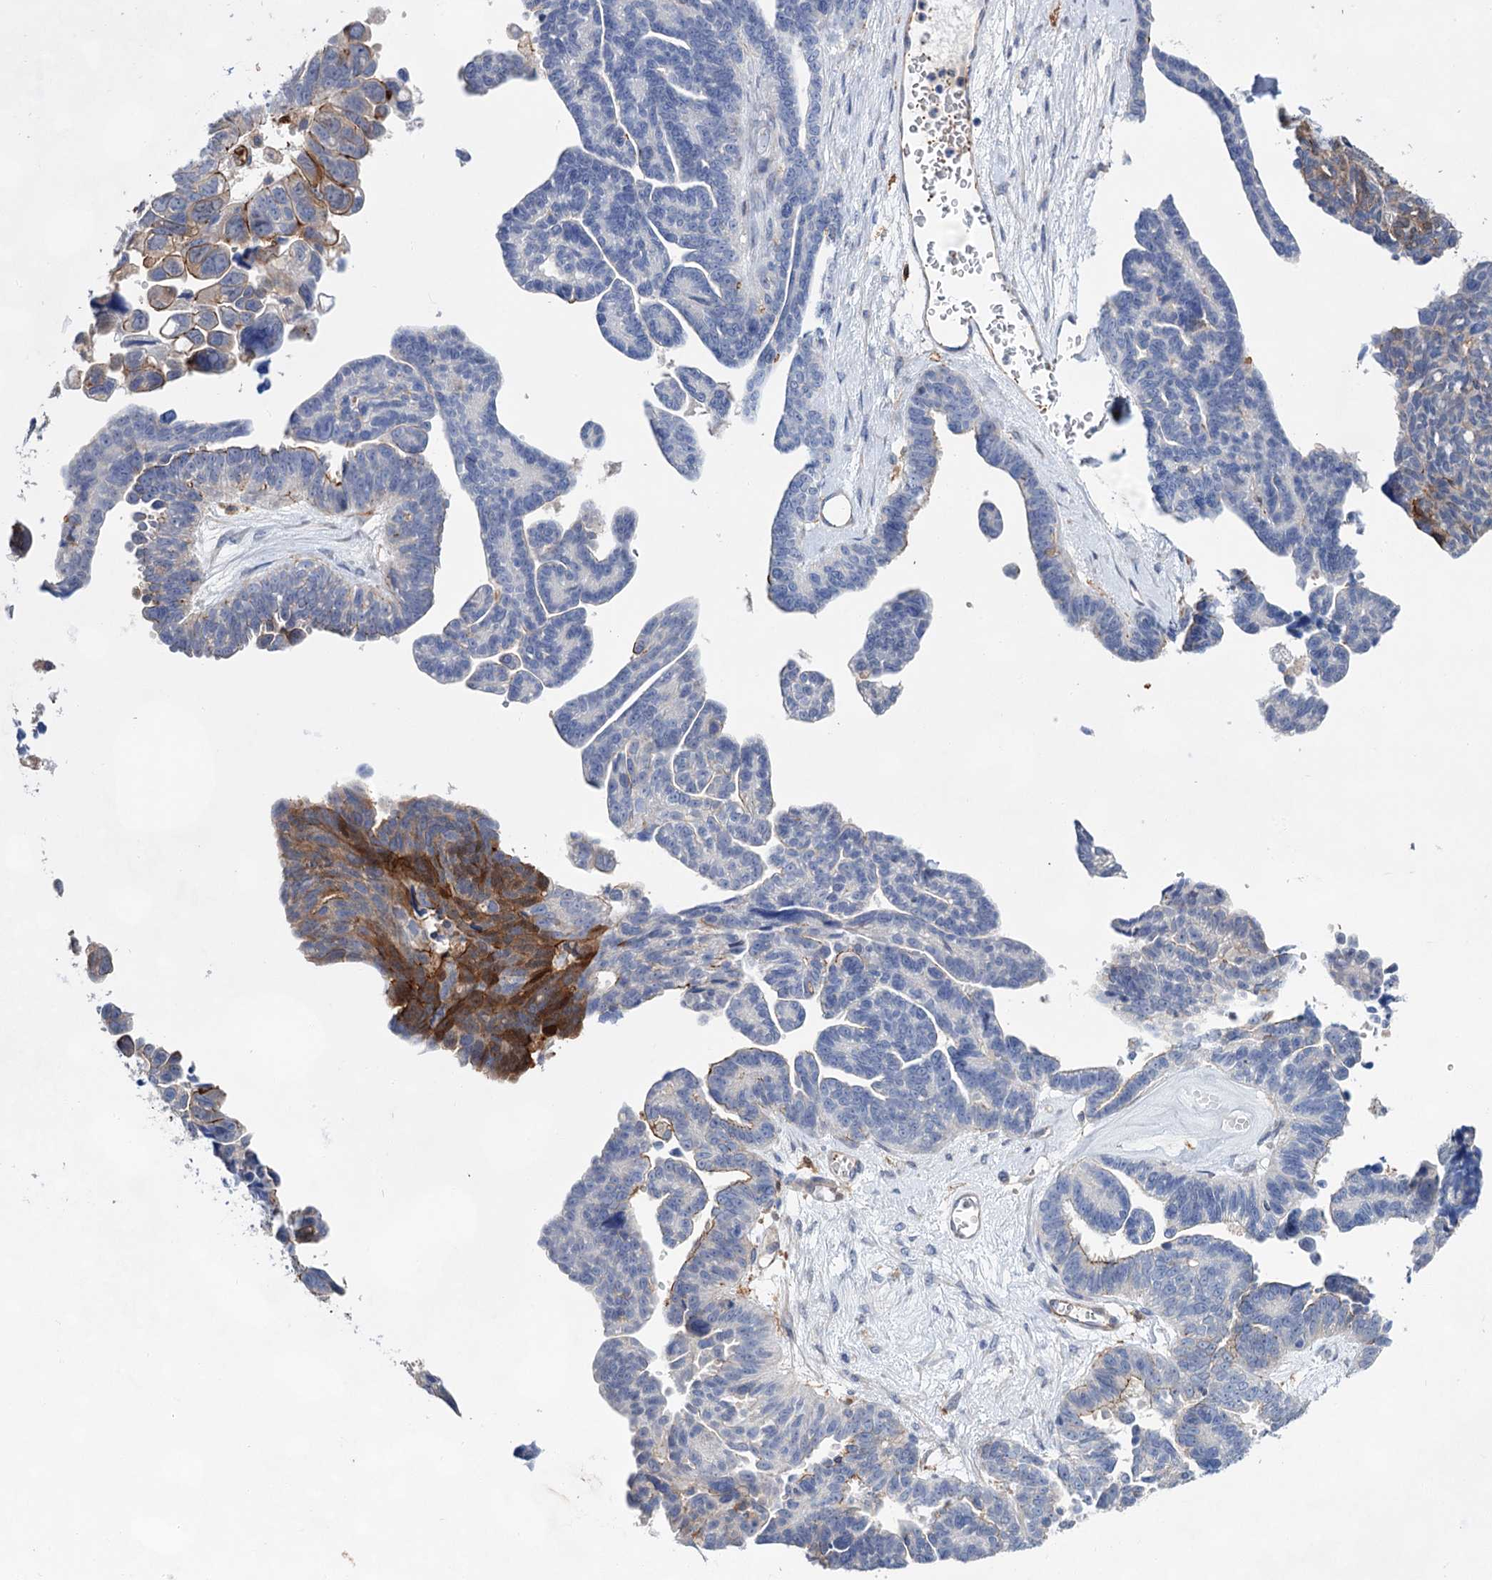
{"staining": {"intensity": "moderate", "quantity": "<25%", "location": "cytoplasmic/membranous"}, "tissue": "ovarian cancer", "cell_type": "Tumor cells", "image_type": "cancer", "snomed": [{"axis": "morphology", "description": "Cystadenocarcinoma, serous, NOS"}, {"axis": "topography", "description": "Ovary"}], "caption": "Brown immunohistochemical staining in ovarian serous cystadenocarcinoma exhibits moderate cytoplasmic/membranous expression in approximately <25% of tumor cells.", "gene": "TMTC3", "patient": {"sex": "female", "age": 79}}